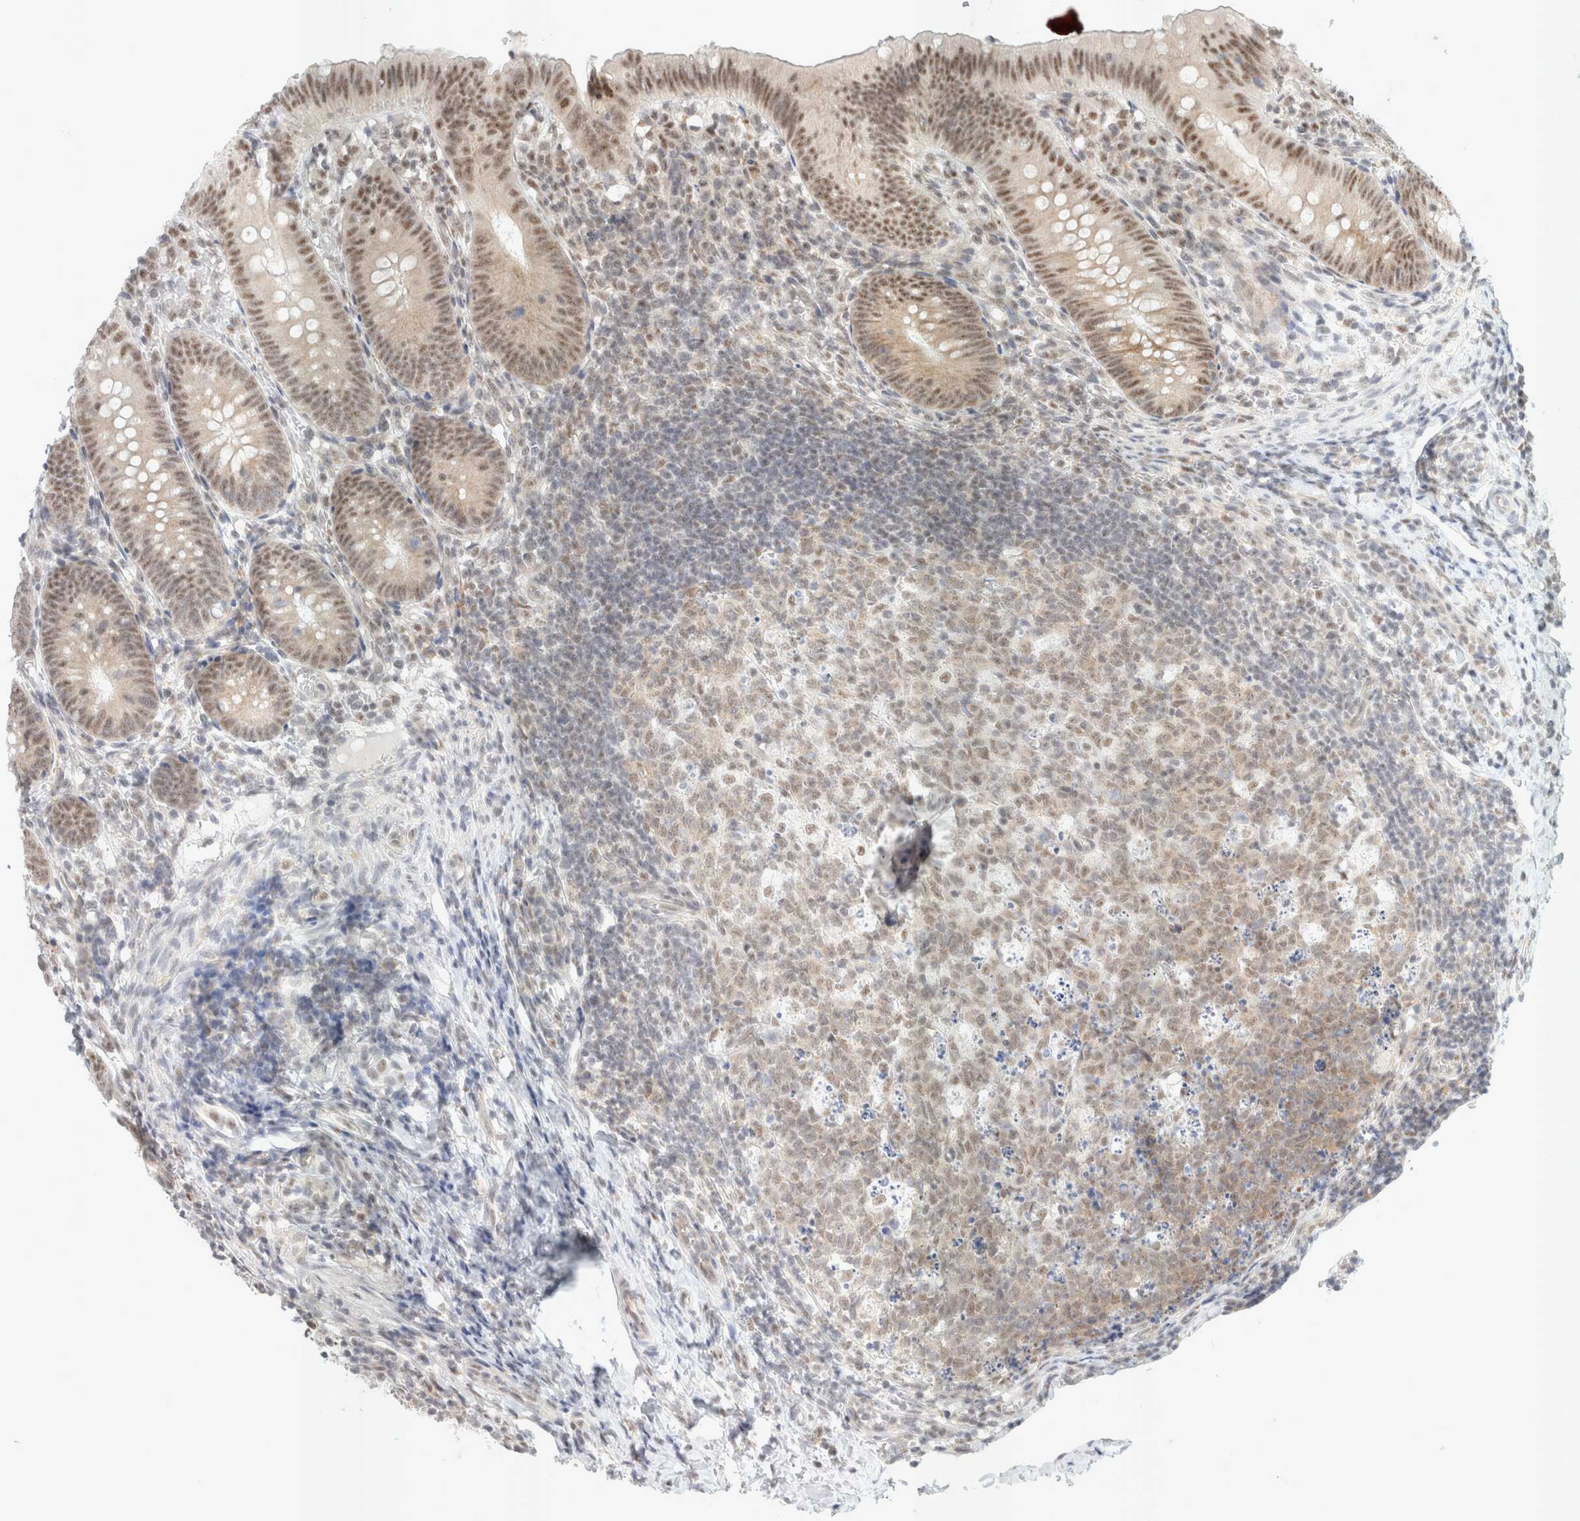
{"staining": {"intensity": "moderate", "quantity": ">75%", "location": "nuclear"}, "tissue": "appendix", "cell_type": "Glandular cells", "image_type": "normal", "snomed": [{"axis": "morphology", "description": "Normal tissue, NOS"}, {"axis": "topography", "description": "Appendix"}], "caption": "Glandular cells exhibit medium levels of moderate nuclear expression in approximately >75% of cells in unremarkable appendix. The staining was performed using DAB (3,3'-diaminobenzidine) to visualize the protein expression in brown, while the nuclei were stained in blue with hematoxylin (Magnification: 20x).", "gene": "TRMT12", "patient": {"sex": "male", "age": 1}}